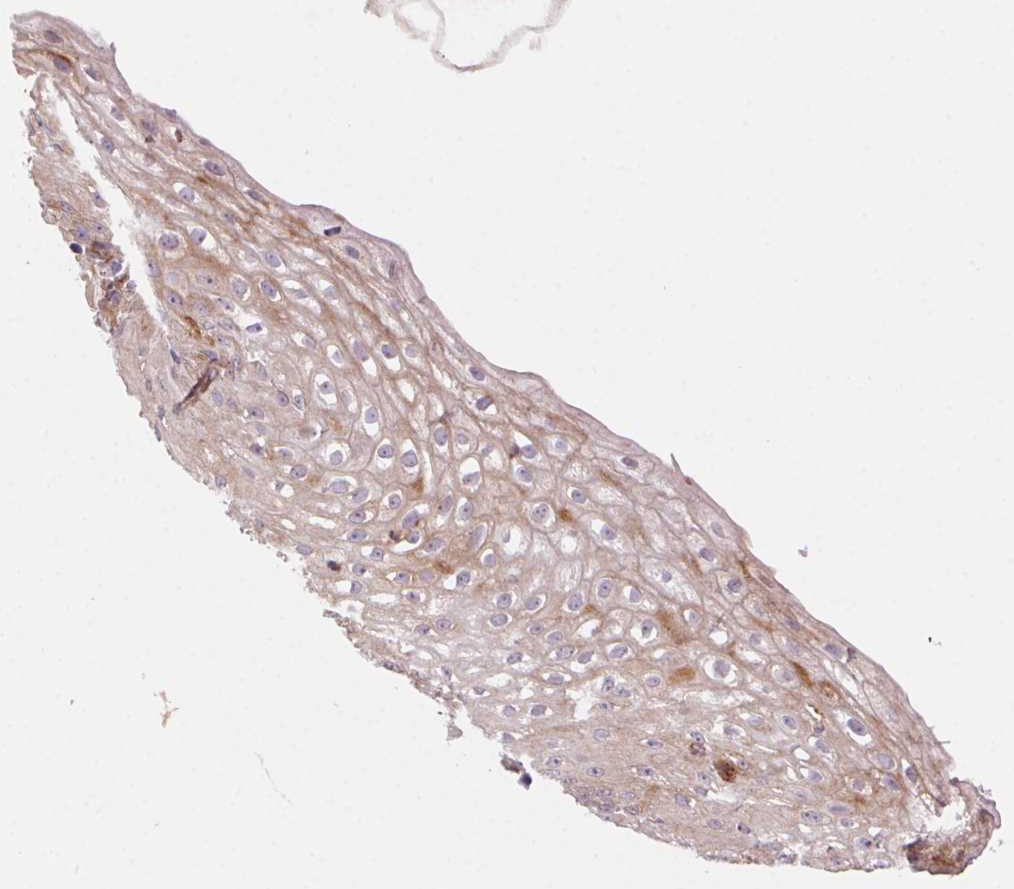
{"staining": {"intensity": "strong", "quantity": "25%-75%", "location": "cytoplasmic/membranous"}, "tissue": "esophagus", "cell_type": "Squamous epithelial cells", "image_type": "normal", "snomed": [{"axis": "morphology", "description": "Normal tissue, NOS"}, {"axis": "topography", "description": "Esophagus"}], "caption": "Protein staining by immunohistochemistry (IHC) displays strong cytoplasmic/membranous staining in approximately 25%-75% of squamous epithelial cells in normal esophagus. The staining was performed using DAB to visualize the protein expression in brown, while the nuclei were stained in blue with hematoxylin (Magnification: 20x).", "gene": "GPX8", "patient": {"sex": "male", "age": 71}}